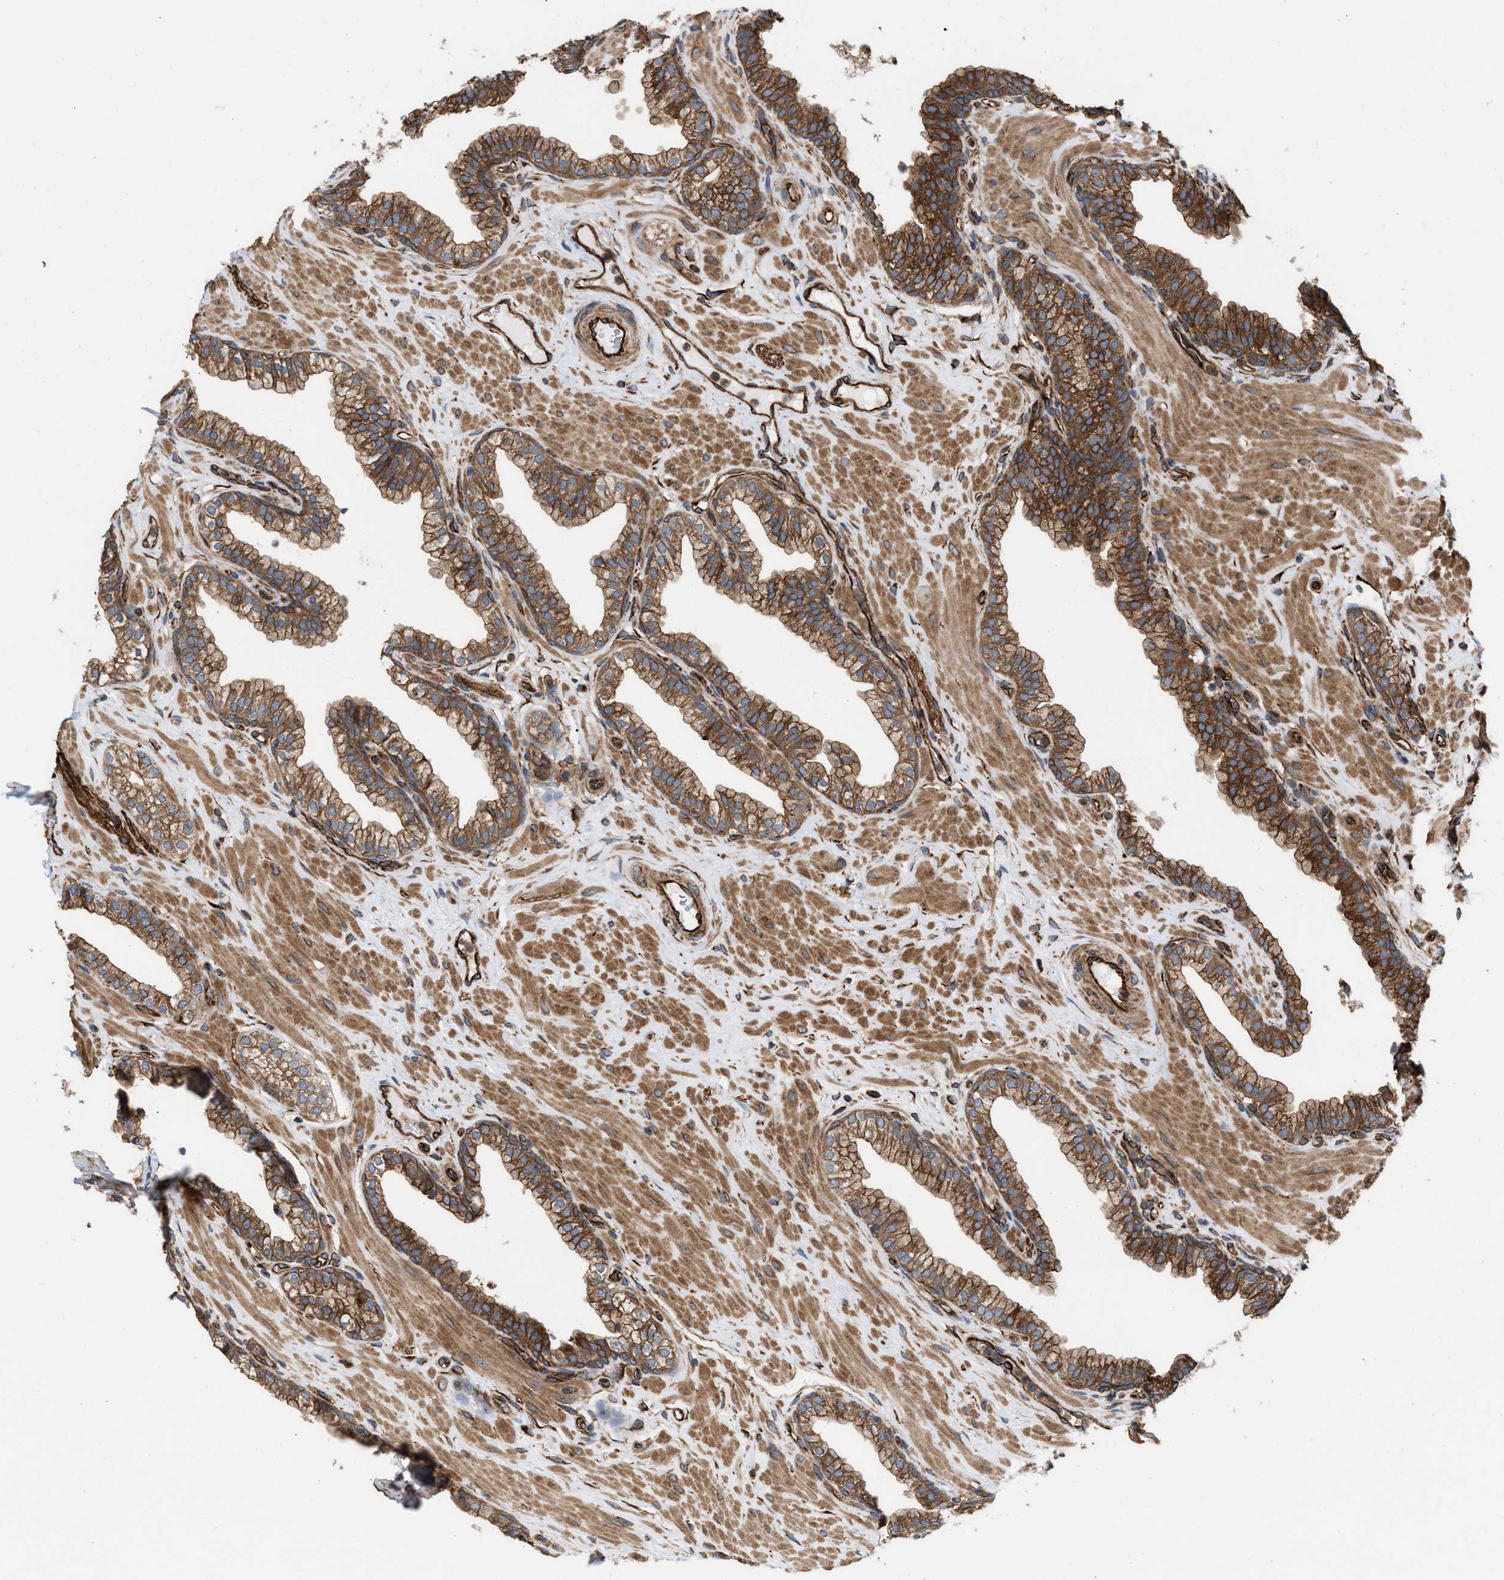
{"staining": {"intensity": "moderate", "quantity": ">75%", "location": "cytoplasmic/membranous"}, "tissue": "prostate", "cell_type": "Glandular cells", "image_type": "normal", "snomed": [{"axis": "morphology", "description": "Normal tissue, NOS"}, {"axis": "morphology", "description": "Urothelial carcinoma, Low grade"}, {"axis": "topography", "description": "Urinary bladder"}, {"axis": "topography", "description": "Prostate"}], "caption": "High-power microscopy captured an immunohistochemistry (IHC) histopathology image of unremarkable prostate, revealing moderate cytoplasmic/membranous staining in about >75% of glandular cells.", "gene": "EPS15L1", "patient": {"sex": "male", "age": 60}}